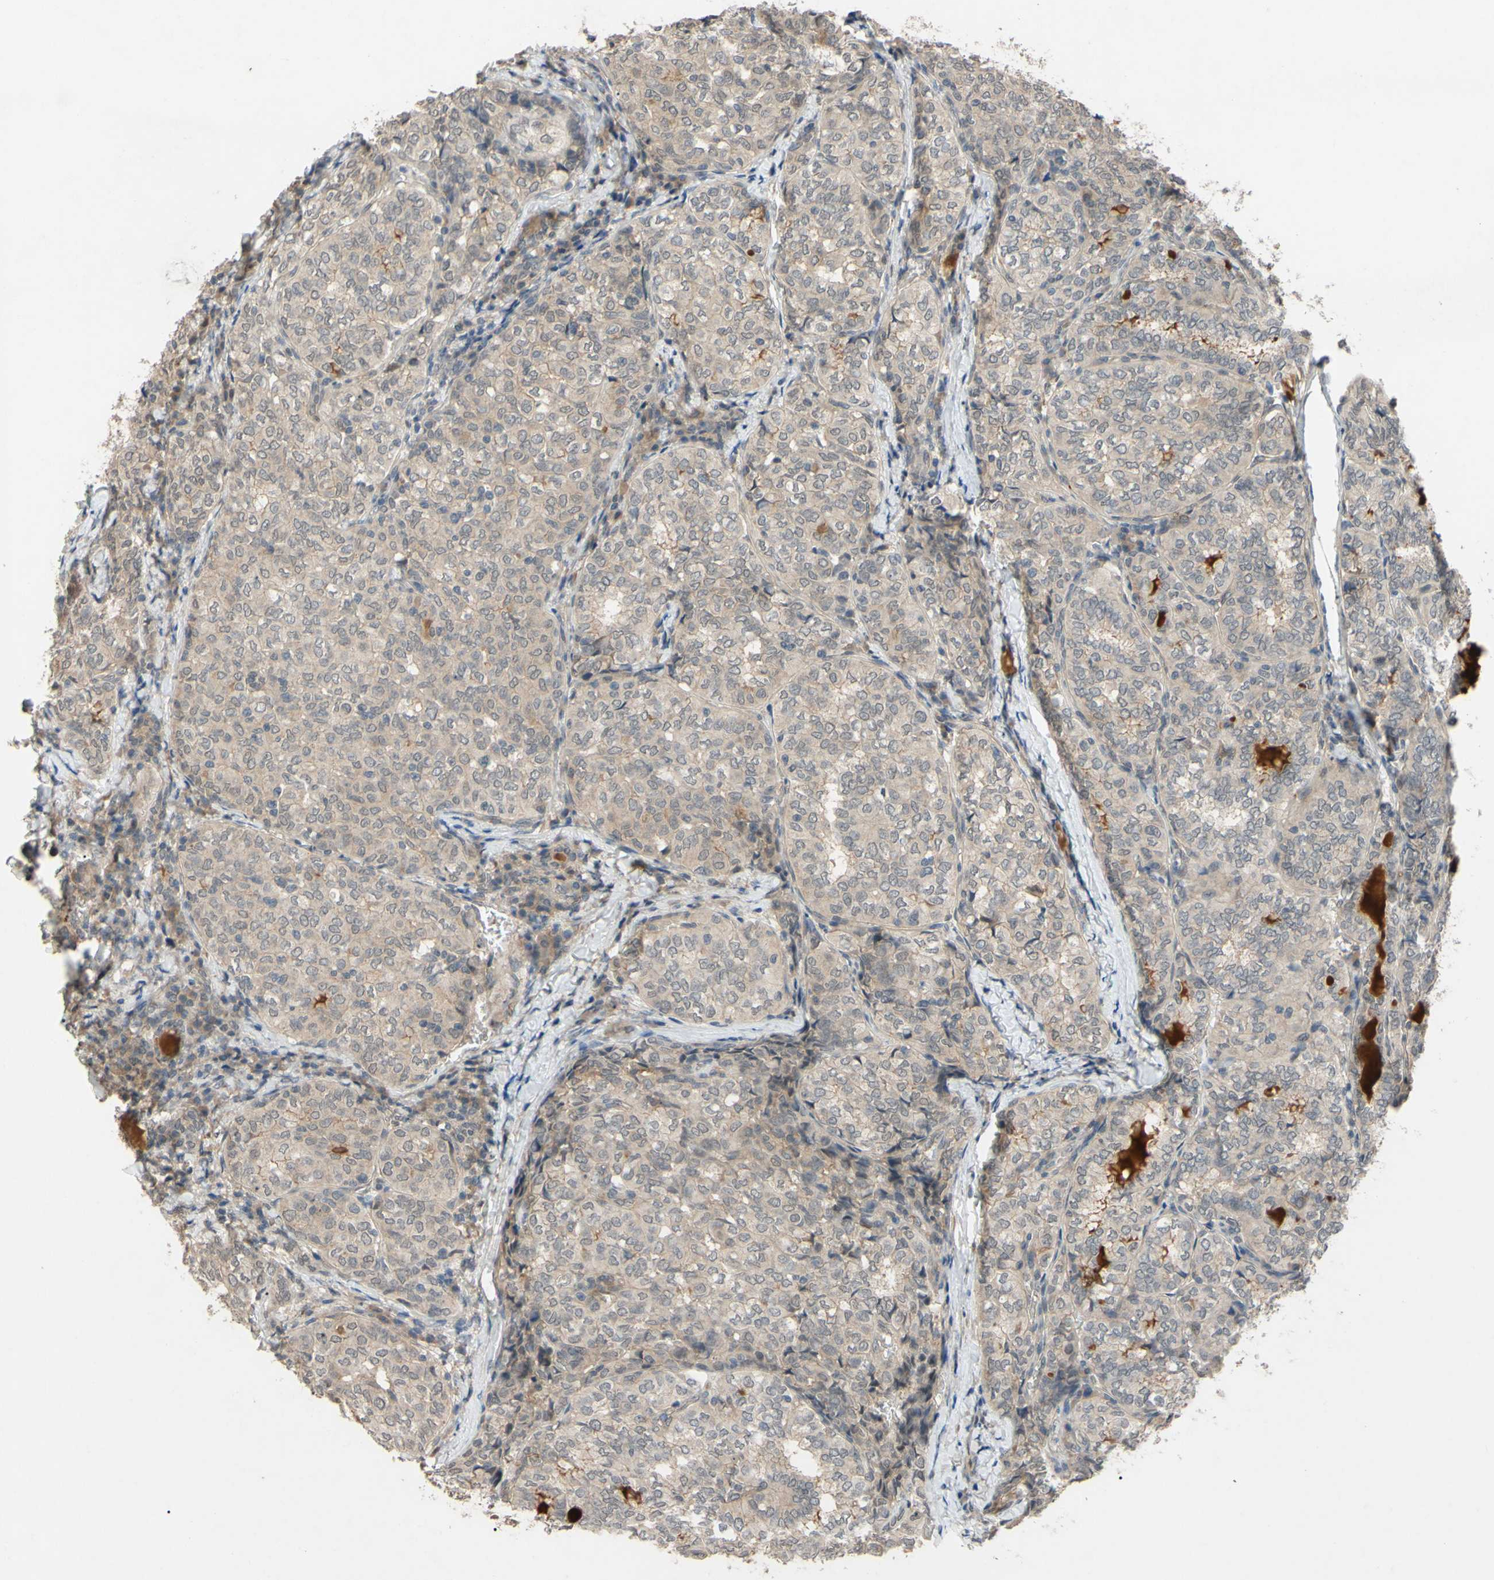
{"staining": {"intensity": "weak", "quantity": ">75%", "location": "cytoplasmic/membranous"}, "tissue": "thyroid cancer", "cell_type": "Tumor cells", "image_type": "cancer", "snomed": [{"axis": "morphology", "description": "Normal tissue, NOS"}, {"axis": "morphology", "description": "Papillary adenocarcinoma, NOS"}, {"axis": "topography", "description": "Thyroid gland"}], "caption": "This is a micrograph of immunohistochemistry staining of thyroid cancer (papillary adenocarcinoma), which shows weak expression in the cytoplasmic/membranous of tumor cells.", "gene": "ALK", "patient": {"sex": "female", "age": 30}}